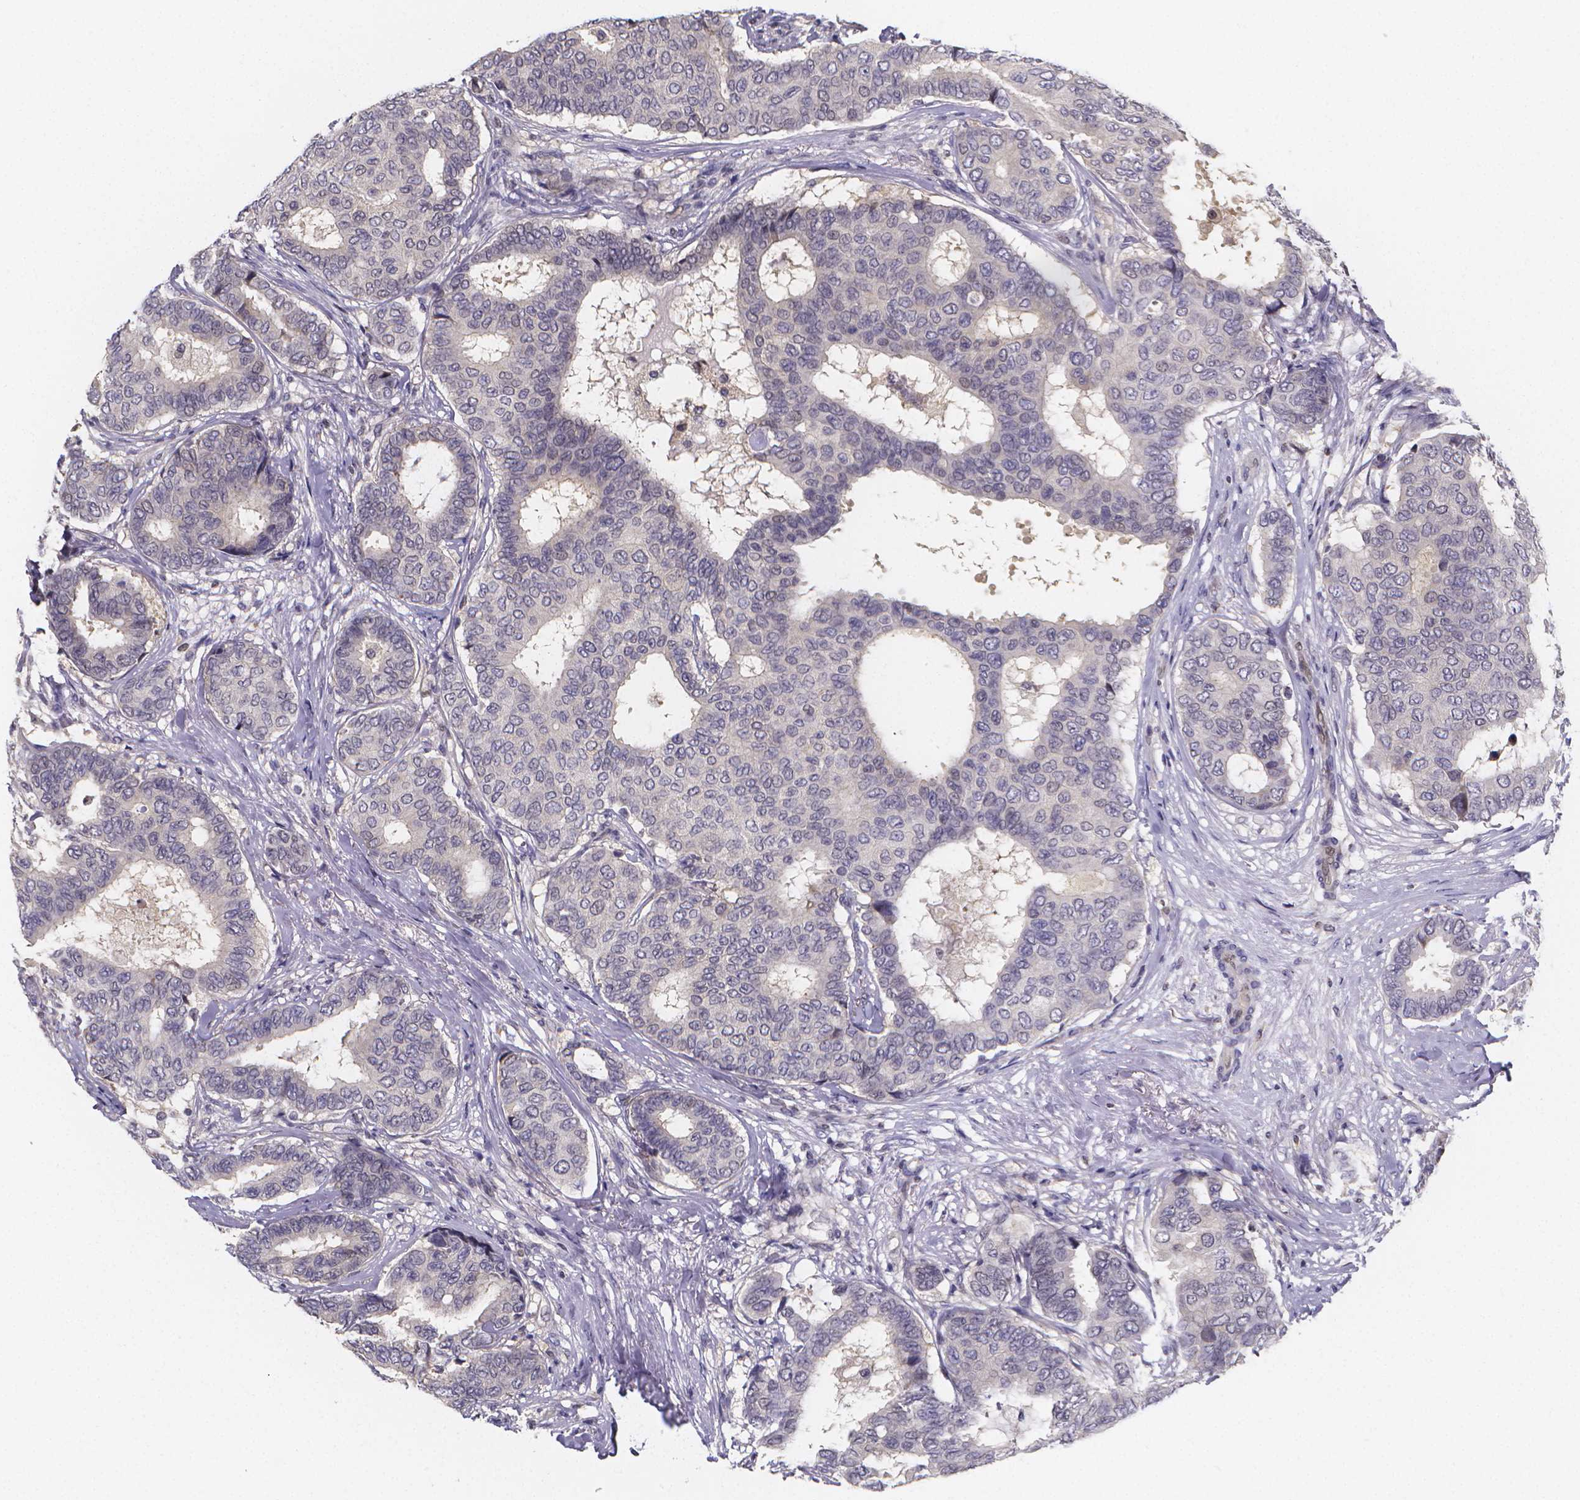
{"staining": {"intensity": "negative", "quantity": "none", "location": "none"}, "tissue": "breast cancer", "cell_type": "Tumor cells", "image_type": "cancer", "snomed": [{"axis": "morphology", "description": "Duct carcinoma"}, {"axis": "topography", "description": "Breast"}], "caption": "Immunohistochemistry (IHC) photomicrograph of neoplastic tissue: human breast cancer stained with DAB displays no significant protein positivity in tumor cells.", "gene": "PAH", "patient": {"sex": "female", "age": 75}}